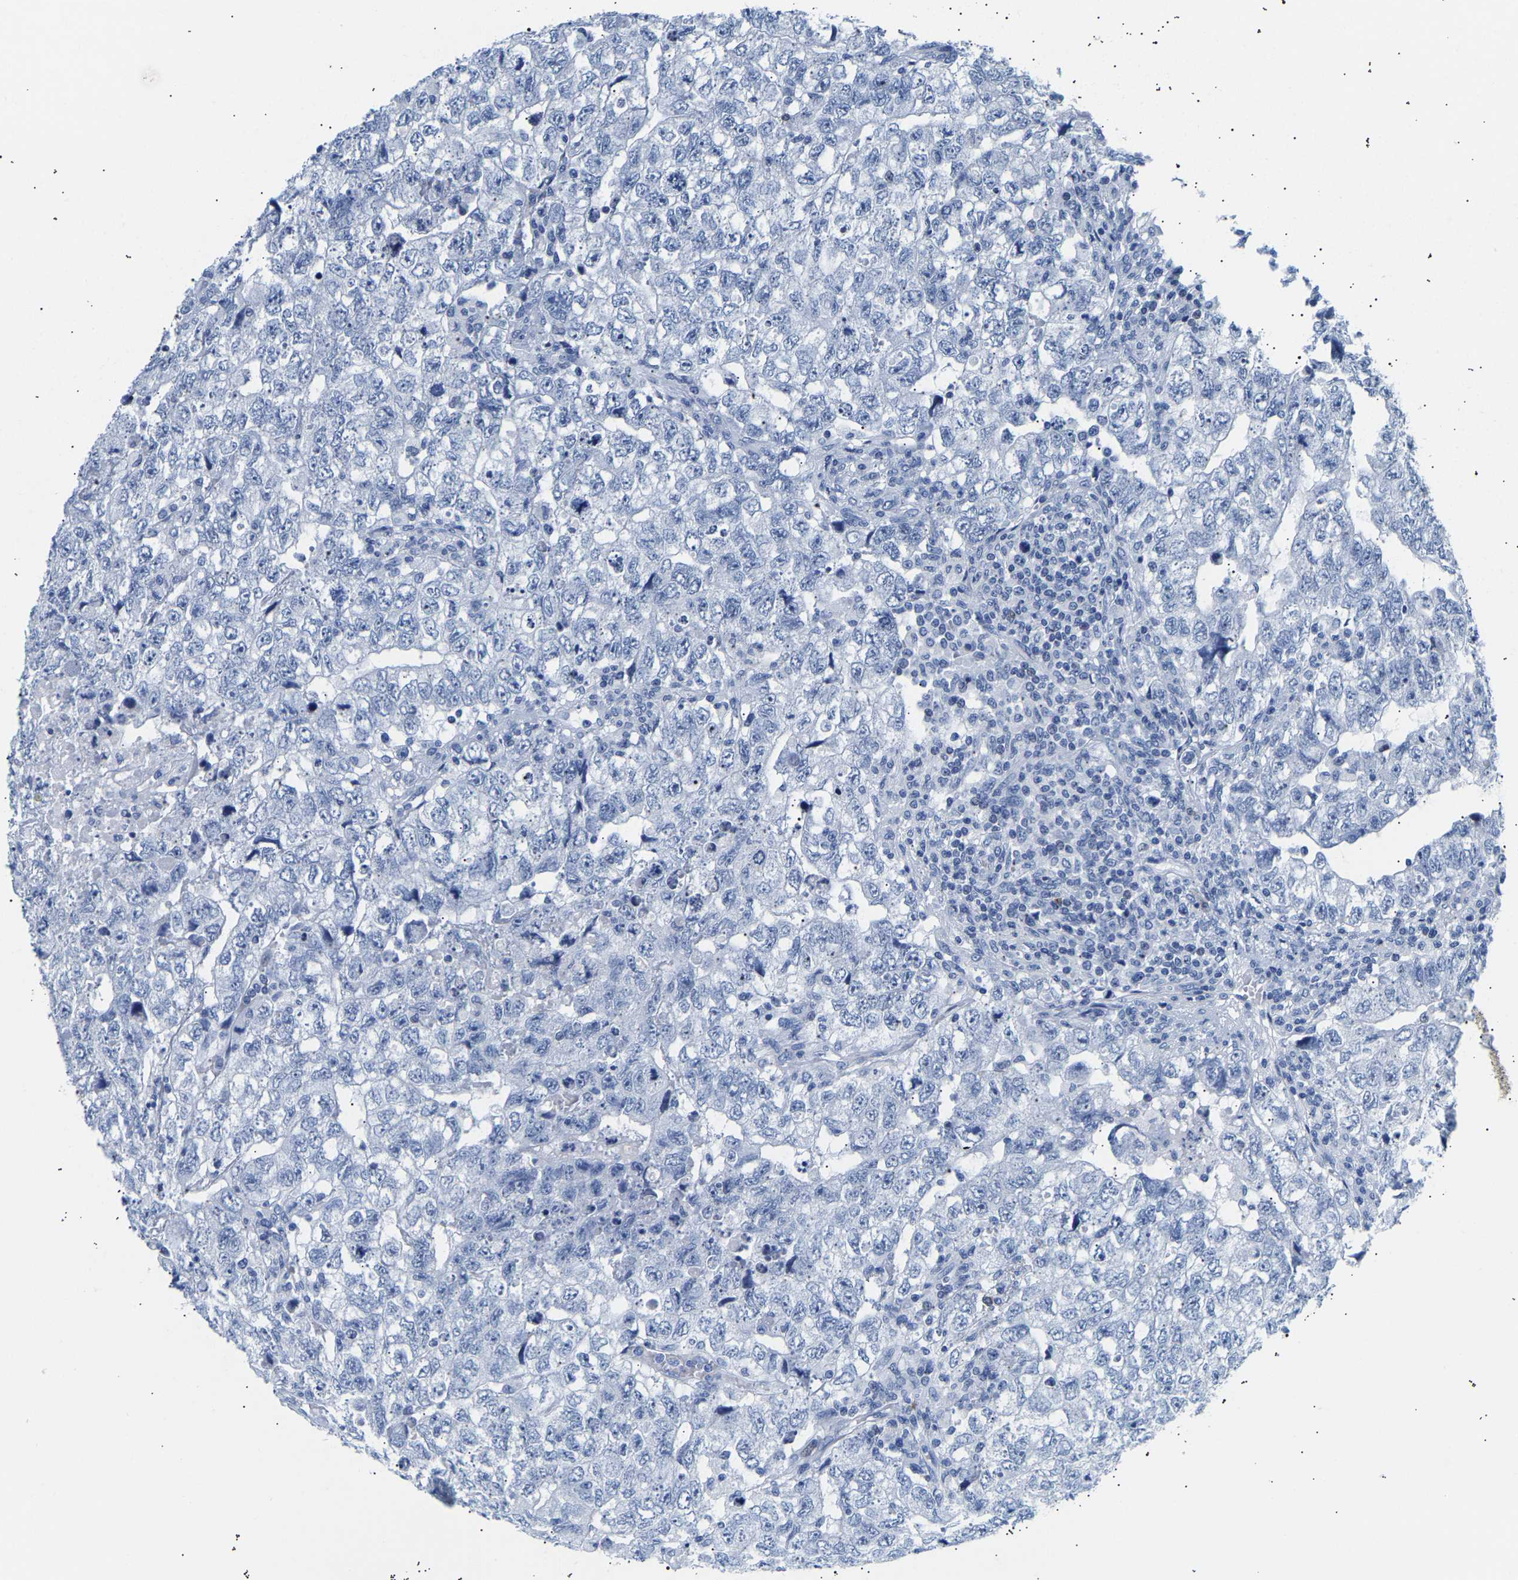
{"staining": {"intensity": "negative", "quantity": "none", "location": "none"}, "tissue": "testis cancer", "cell_type": "Tumor cells", "image_type": "cancer", "snomed": [{"axis": "morphology", "description": "Carcinoma, Embryonal, NOS"}, {"axis": "topography", "description": "Testis"}], "caption": "Immunohistochemistry (IHC) of testis embryonal carcinoma displays no expression in tumor cells.", "gene": "SPINK2", "patient": {"sex": "male", "age": 36}}